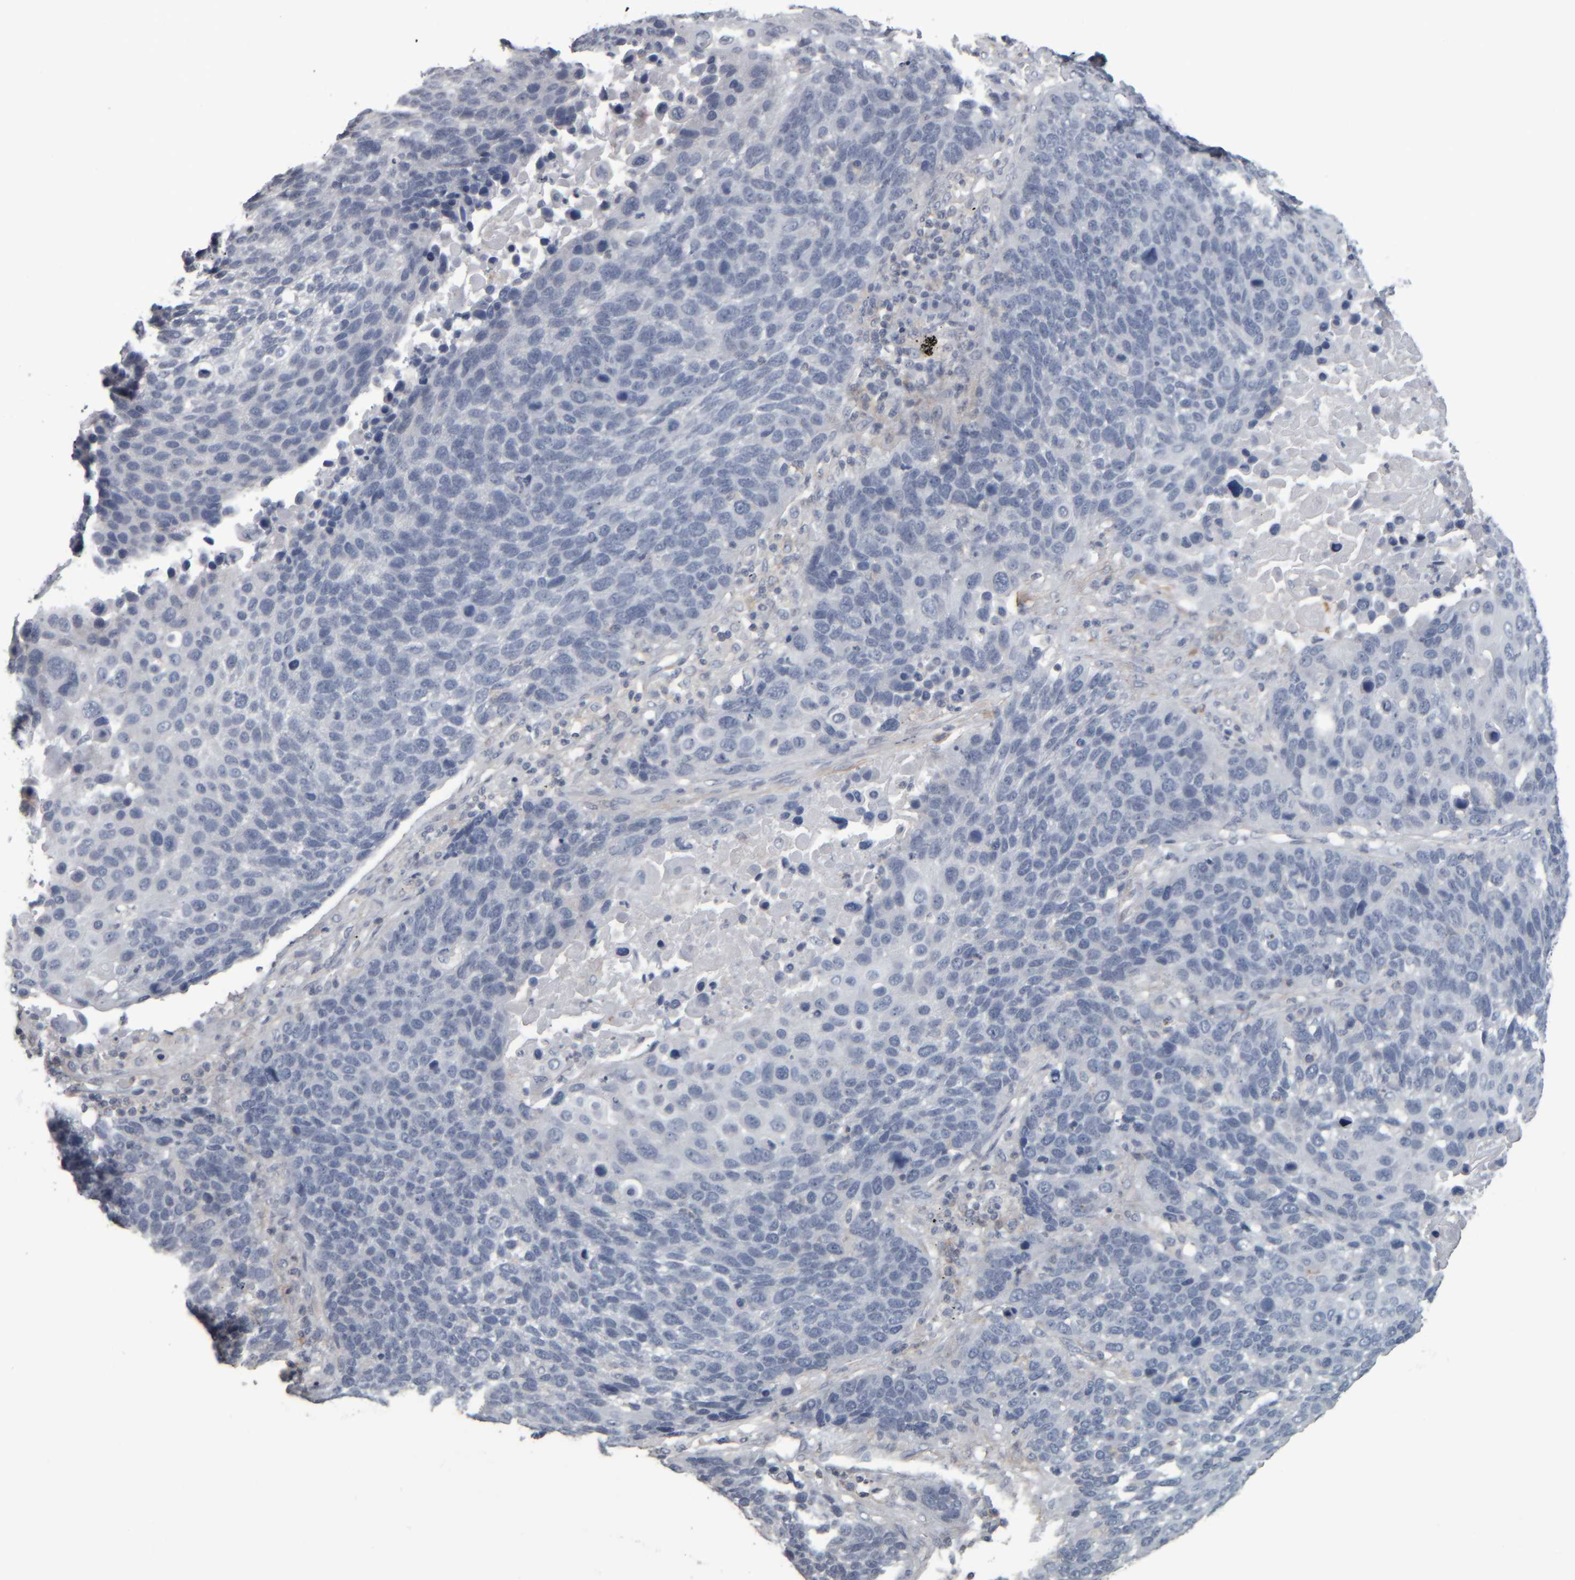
{"staining": {"intensity": "negative", "quantity": "none", "location": "none"}, "tissue": "lung cancer", "cell_type": "Tumor cells", "image_type": "cancer", "snomed": [{"axis": "morphology", "description": "Squamous cell carcinoma, NOS"}, {"axis": "topography", "description": "Lung"}], "caption": "A high-resolution histopathology image shows immunohistochemistry staining of lung squamous cell carcinoma, which exhibits no significant expression in tumor cells.", "gene": "CAVIN4", "patient": {"sex": "male", "age": 66}}